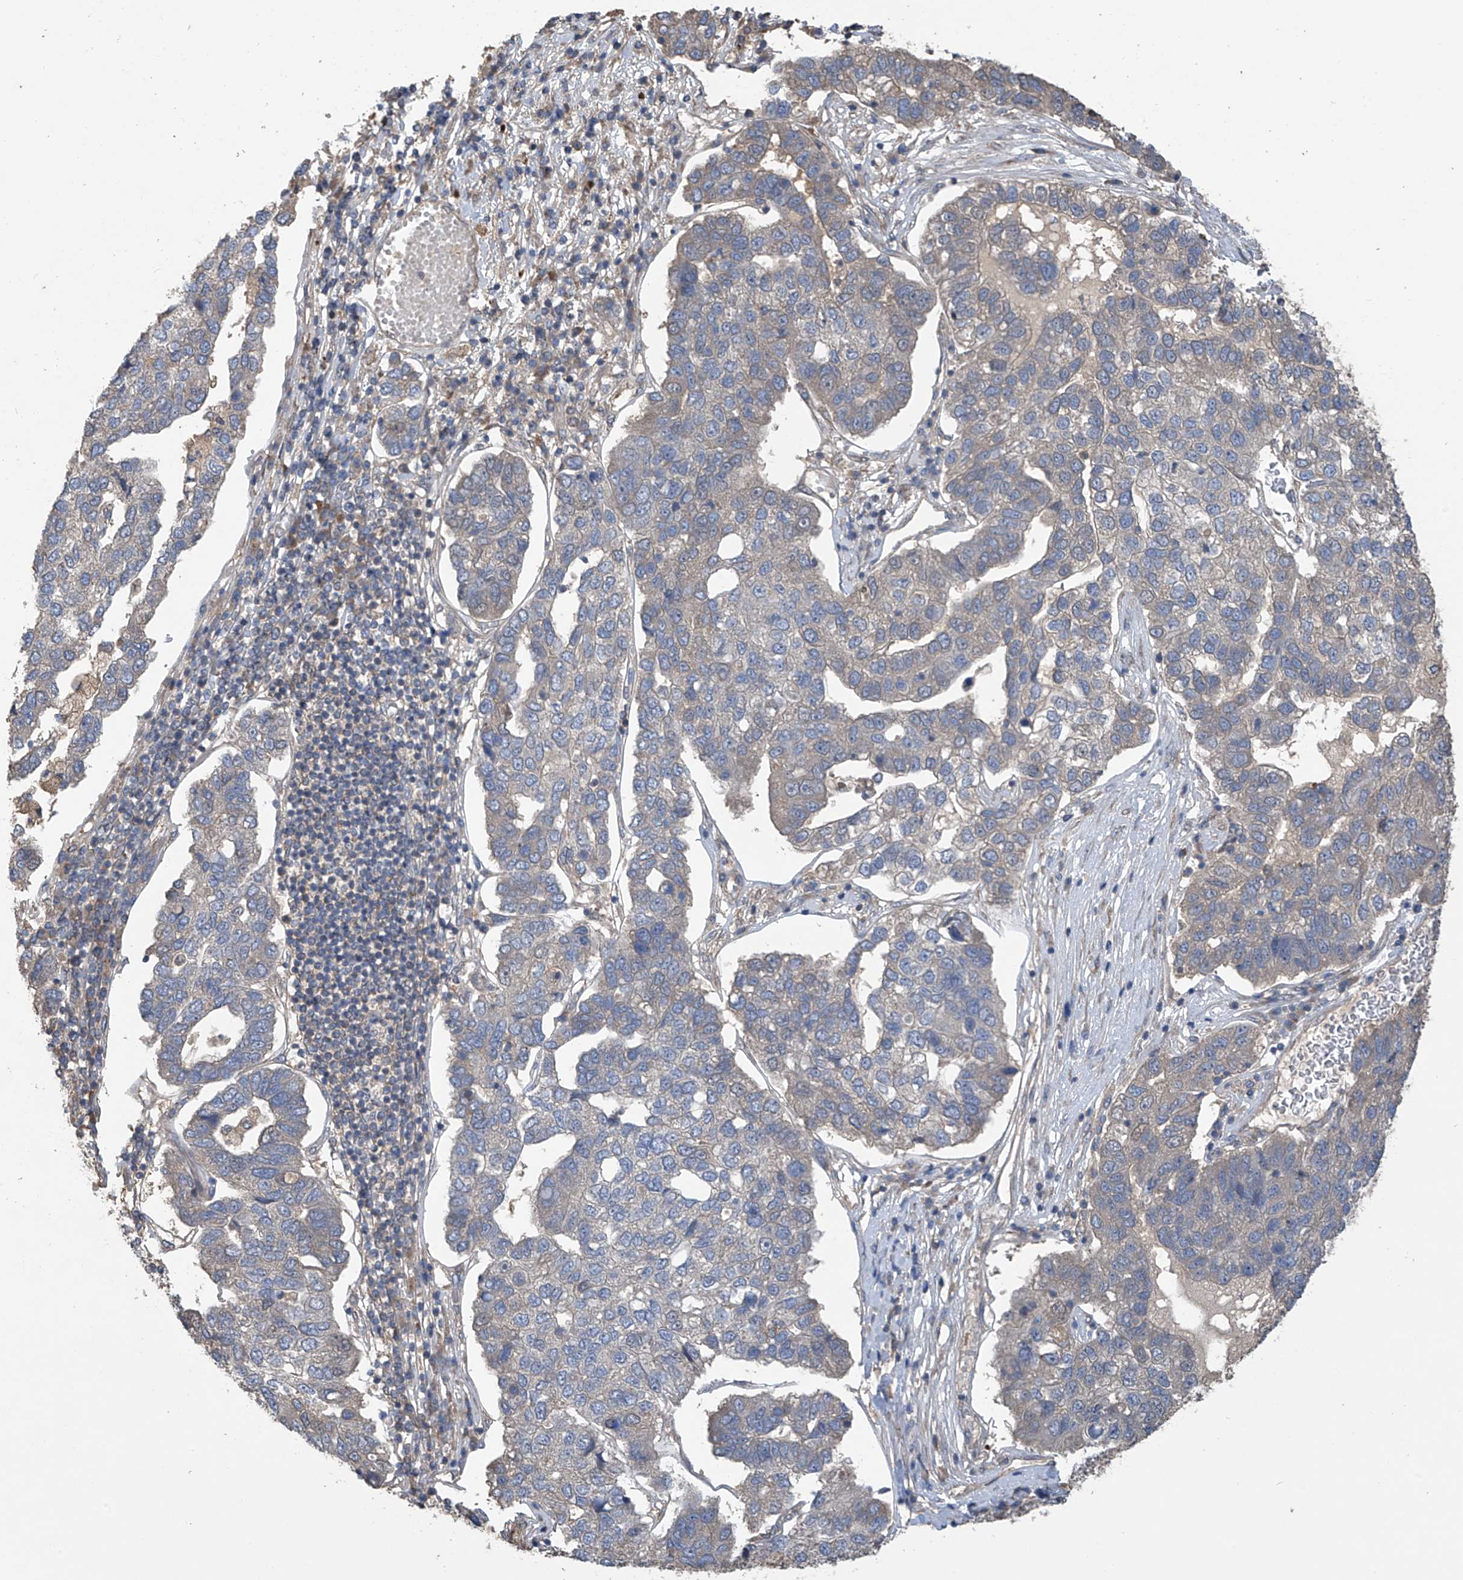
{"staining": {"intensity": "negative", "quantity": "none", "location": "none"}, "tissue": "pancreatic cancer", "cell_type": "Tumor cells", "image_type": "cancer", "snomed": [{"axis": "morphology", "description": "Adenocarcinoma, NOS"}, {"axis": "topography", "description": "Pancreas"}], "caption": "IHC photomicrograph of human pancreatic cancer (adenocarcinoma) stained for a protein (brown), which reveals no staining in tumor cells.", "gene": "PHACTR4", "patient": {"sex": "female", "age": 61}}